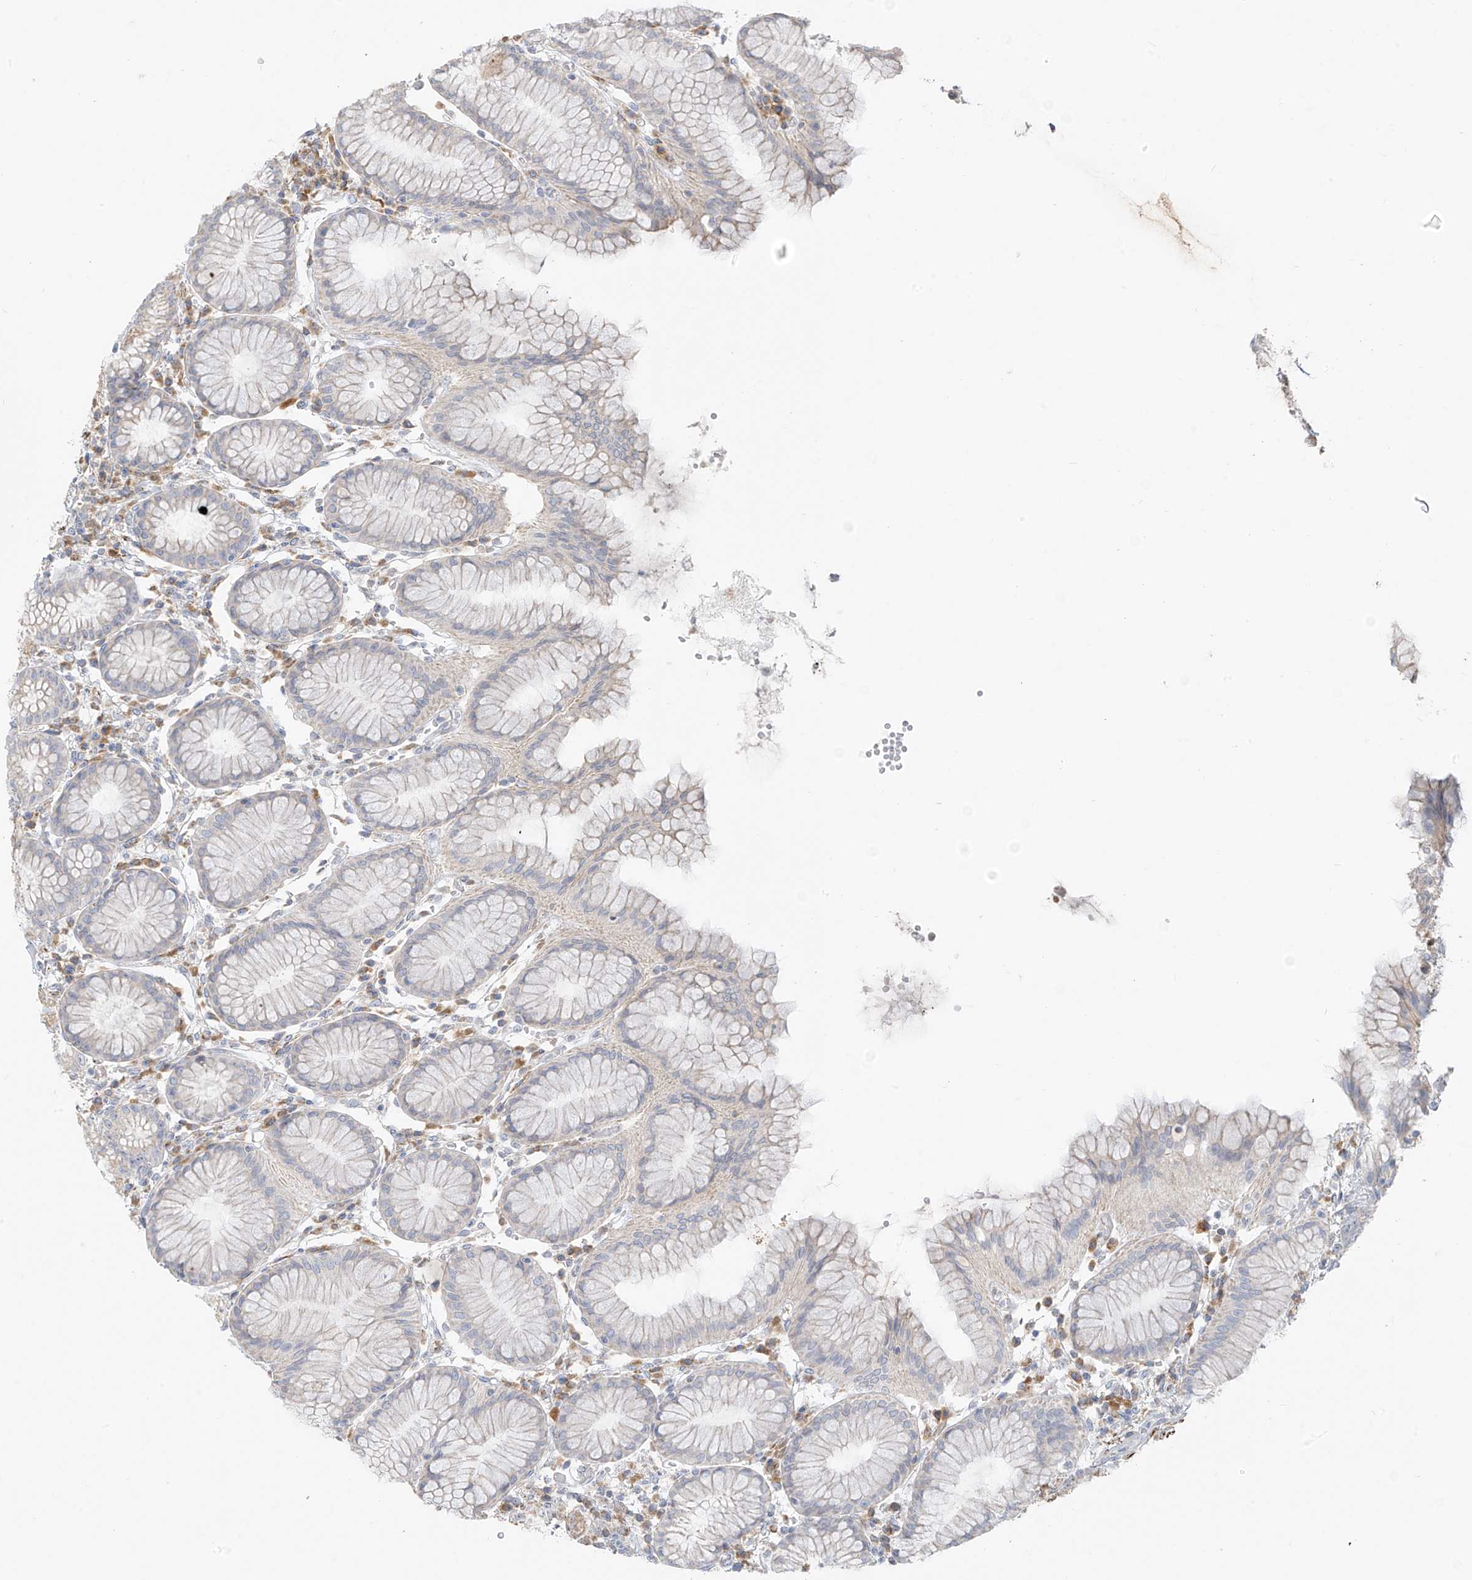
{"staining": {"intensity": "weak", "quantity": "<25%", "location": "cytoplasmic/membranous"}, "tissue": "stomach", "cell_type": "Glandular cells", "image_type": "normal", "snomed": [{"axis": "morphology", "description": "Normal tissue, NOS"}, {"axis": "topography", "description": "Stomach"}, {"axis": "topography", "description": "Stomach, lower"}], "caption": "The immunohistochemistry image has no significant staining in glandular cells of stomach. Brightfield microscopy of immunohistochemistry (IHC) stained with DAB (brown) and hematoxylin (blue), captured at high magnification.", "gene": "UST", "patient": {"sex": "female", "age": 56}}